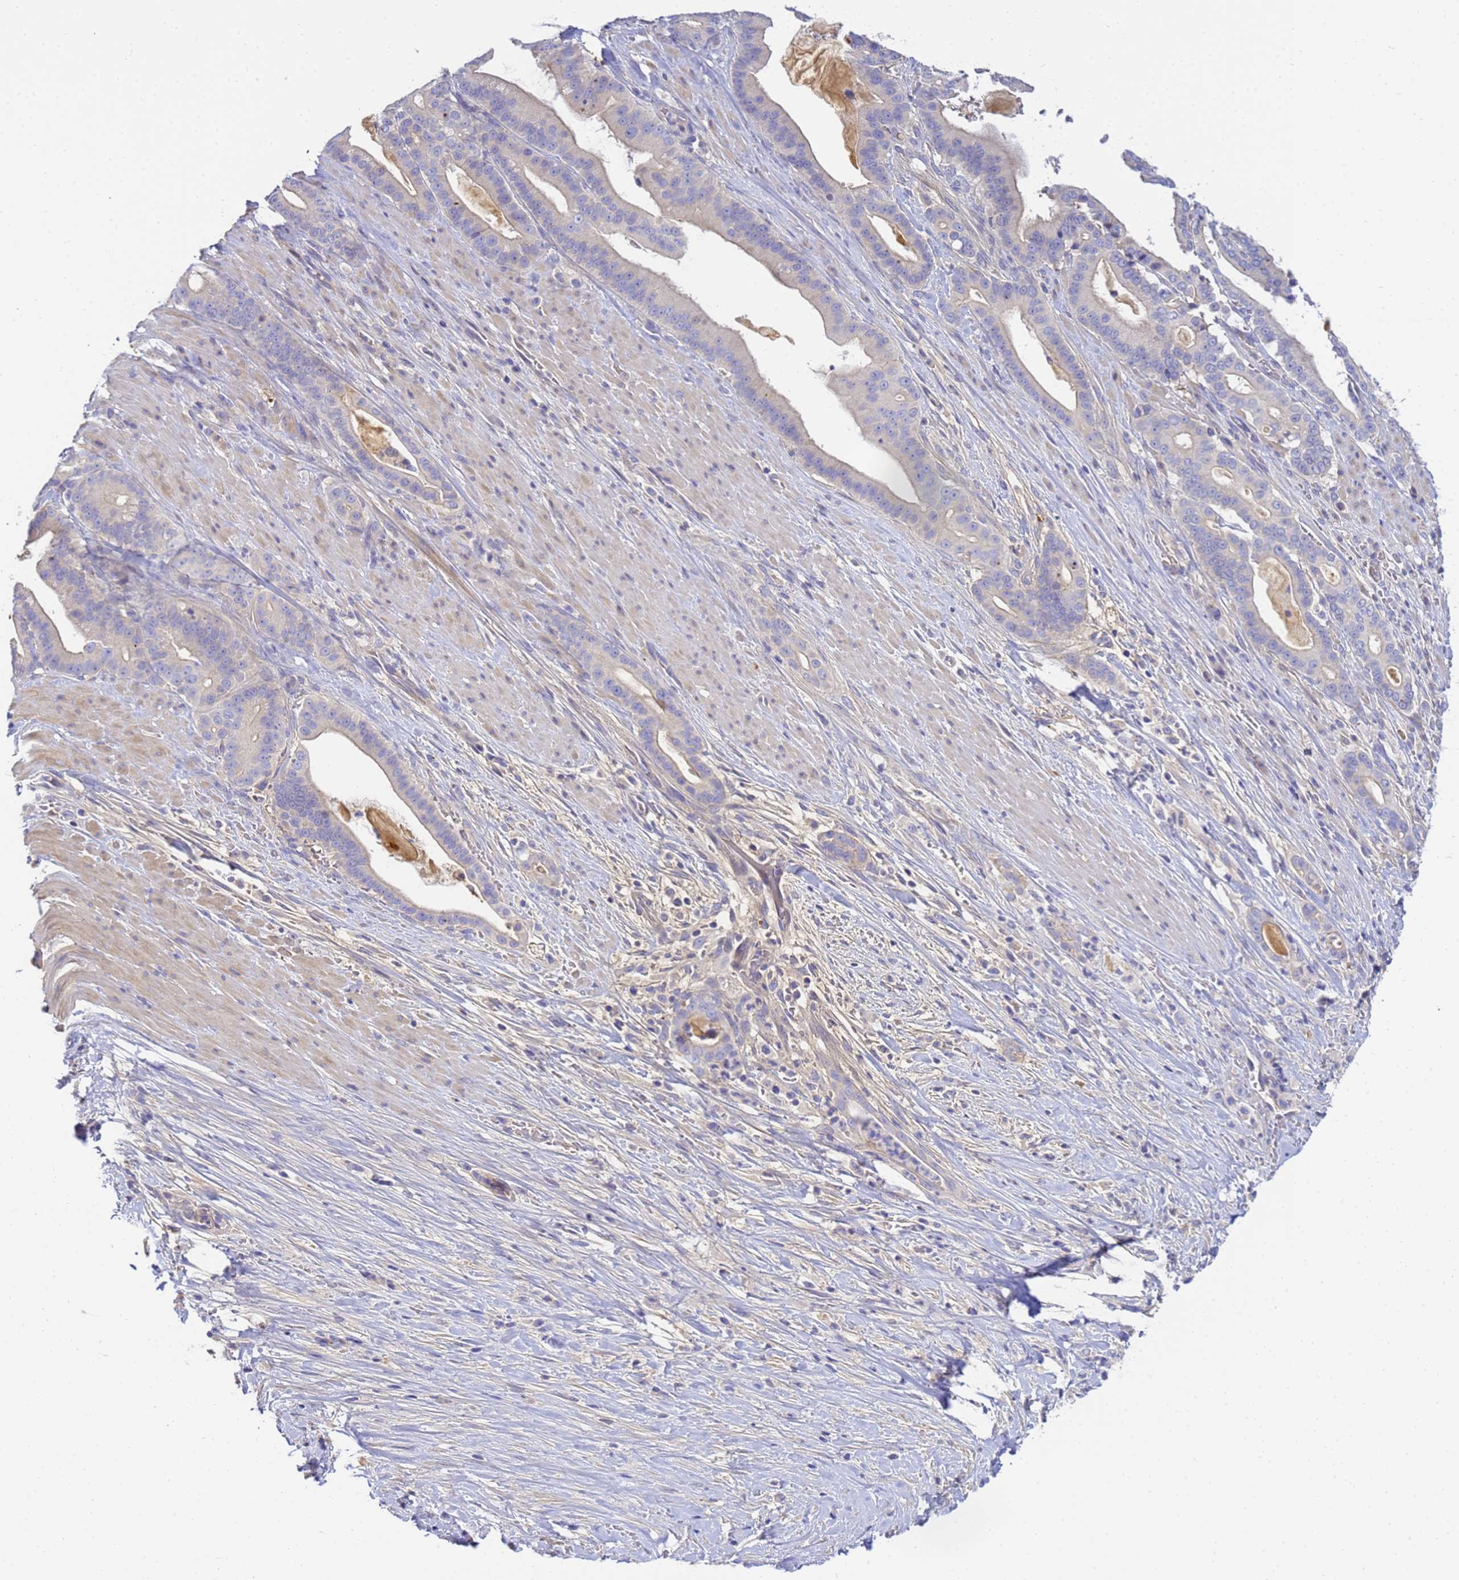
{"staining": {"intensity": "negative", "quantity": "none", "location": "none"}, "tissue": "pancreatic cancer", "cell_type": "Tumor cells", "image_type": "cancer", "snomed": [{"axis": "morphology", "description": "Adenocarcinoma, NOS"}, {"axis": "topography", "description": "Pancreas"}], "caption": "Adenocarcinoma (pancreatic) stained for a protein using immunohistochemistry (IHC) displays no expression tumor cells.", "gene": "TBCD", "patient": {"sex": "male", "age": 63}}